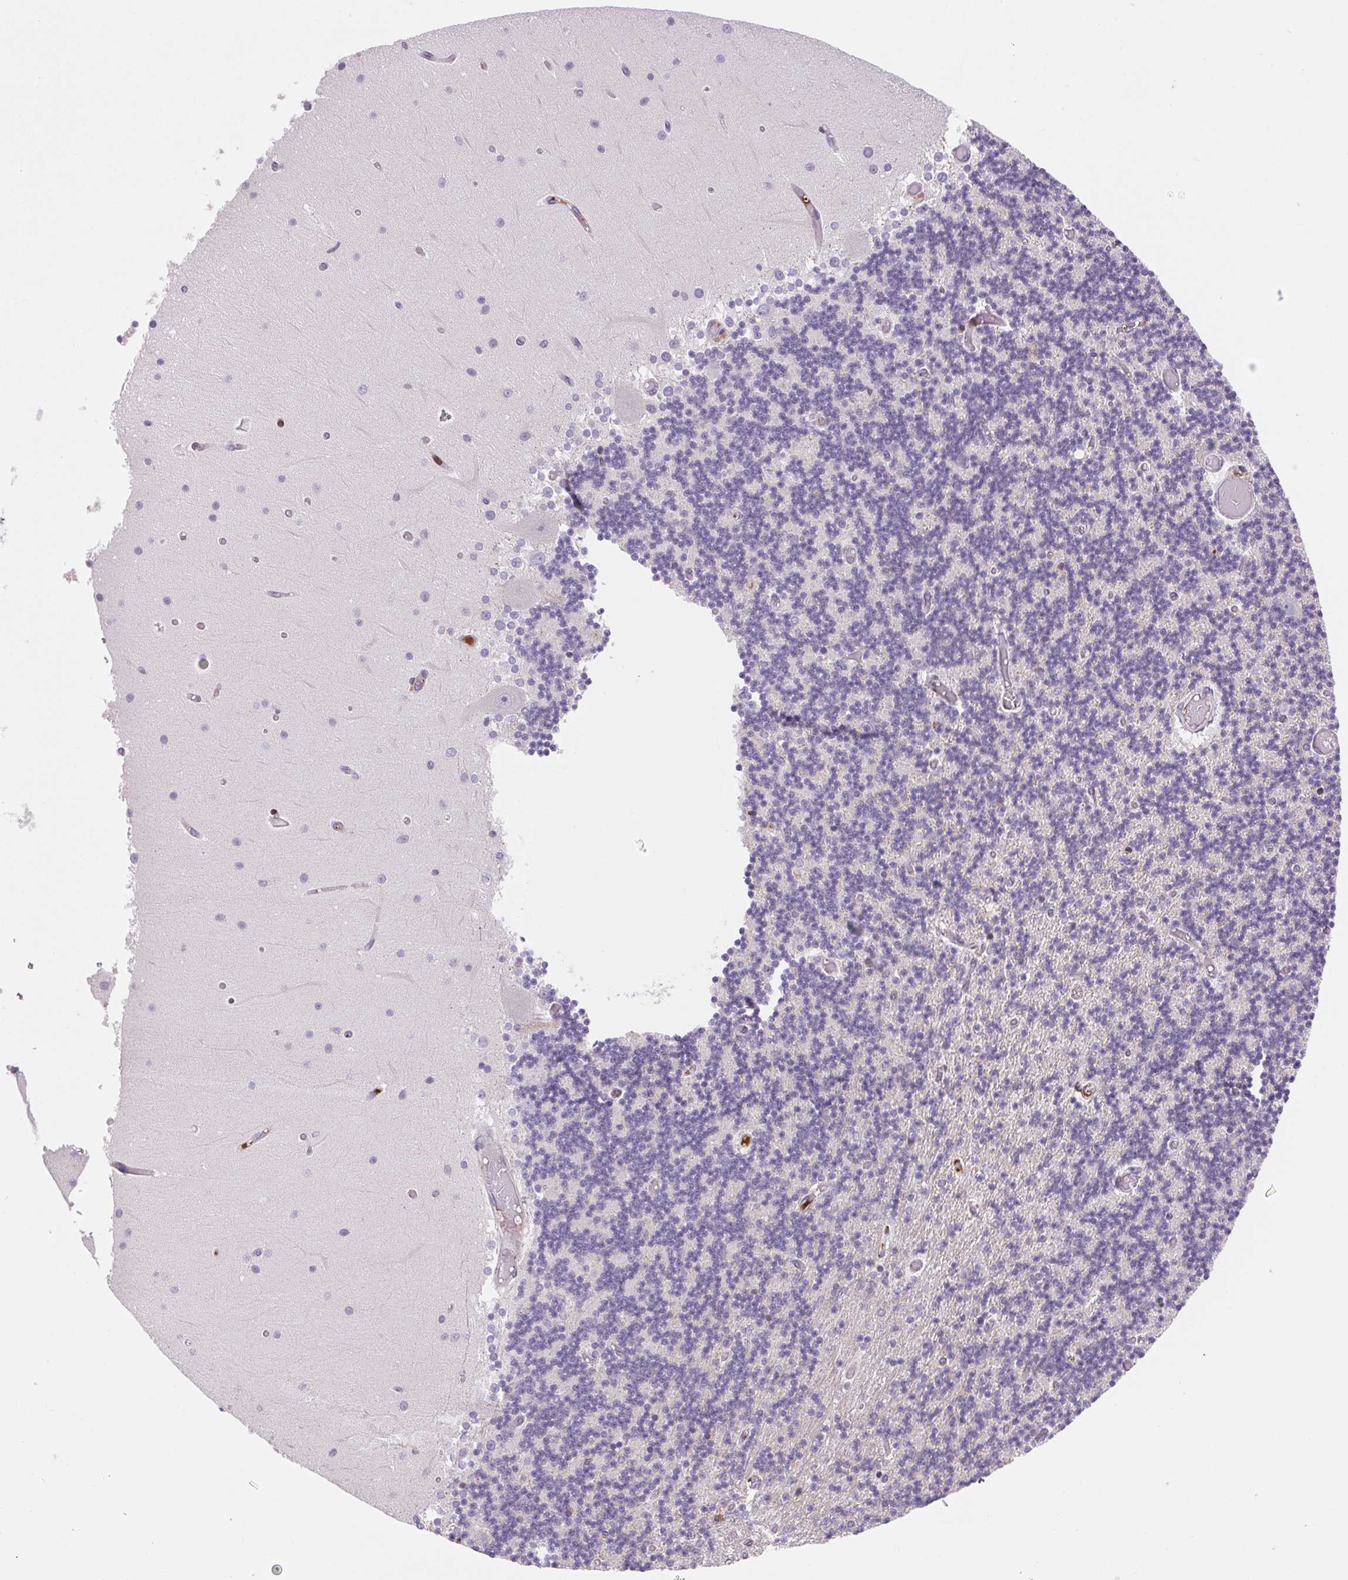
{"staining": {"intensity": "negative", "quantity": "none", "location": "none"}, "tissue": "cerebellum", "cell_type": "Cells in granular layer", "image_type": "normal", "snomed": [{"axis": "morphology", "description": "Normal tissue, NOS"}, {"axis": "topography", "description": "Cerebellum"}], "caption": "Photomicrograph shows no protein positivity in cells in granular layer of benign cerebellum. Nuclei are stained in blue.", "gene": "TPRG1", "patient": {"sex": "female", "age": 28}}